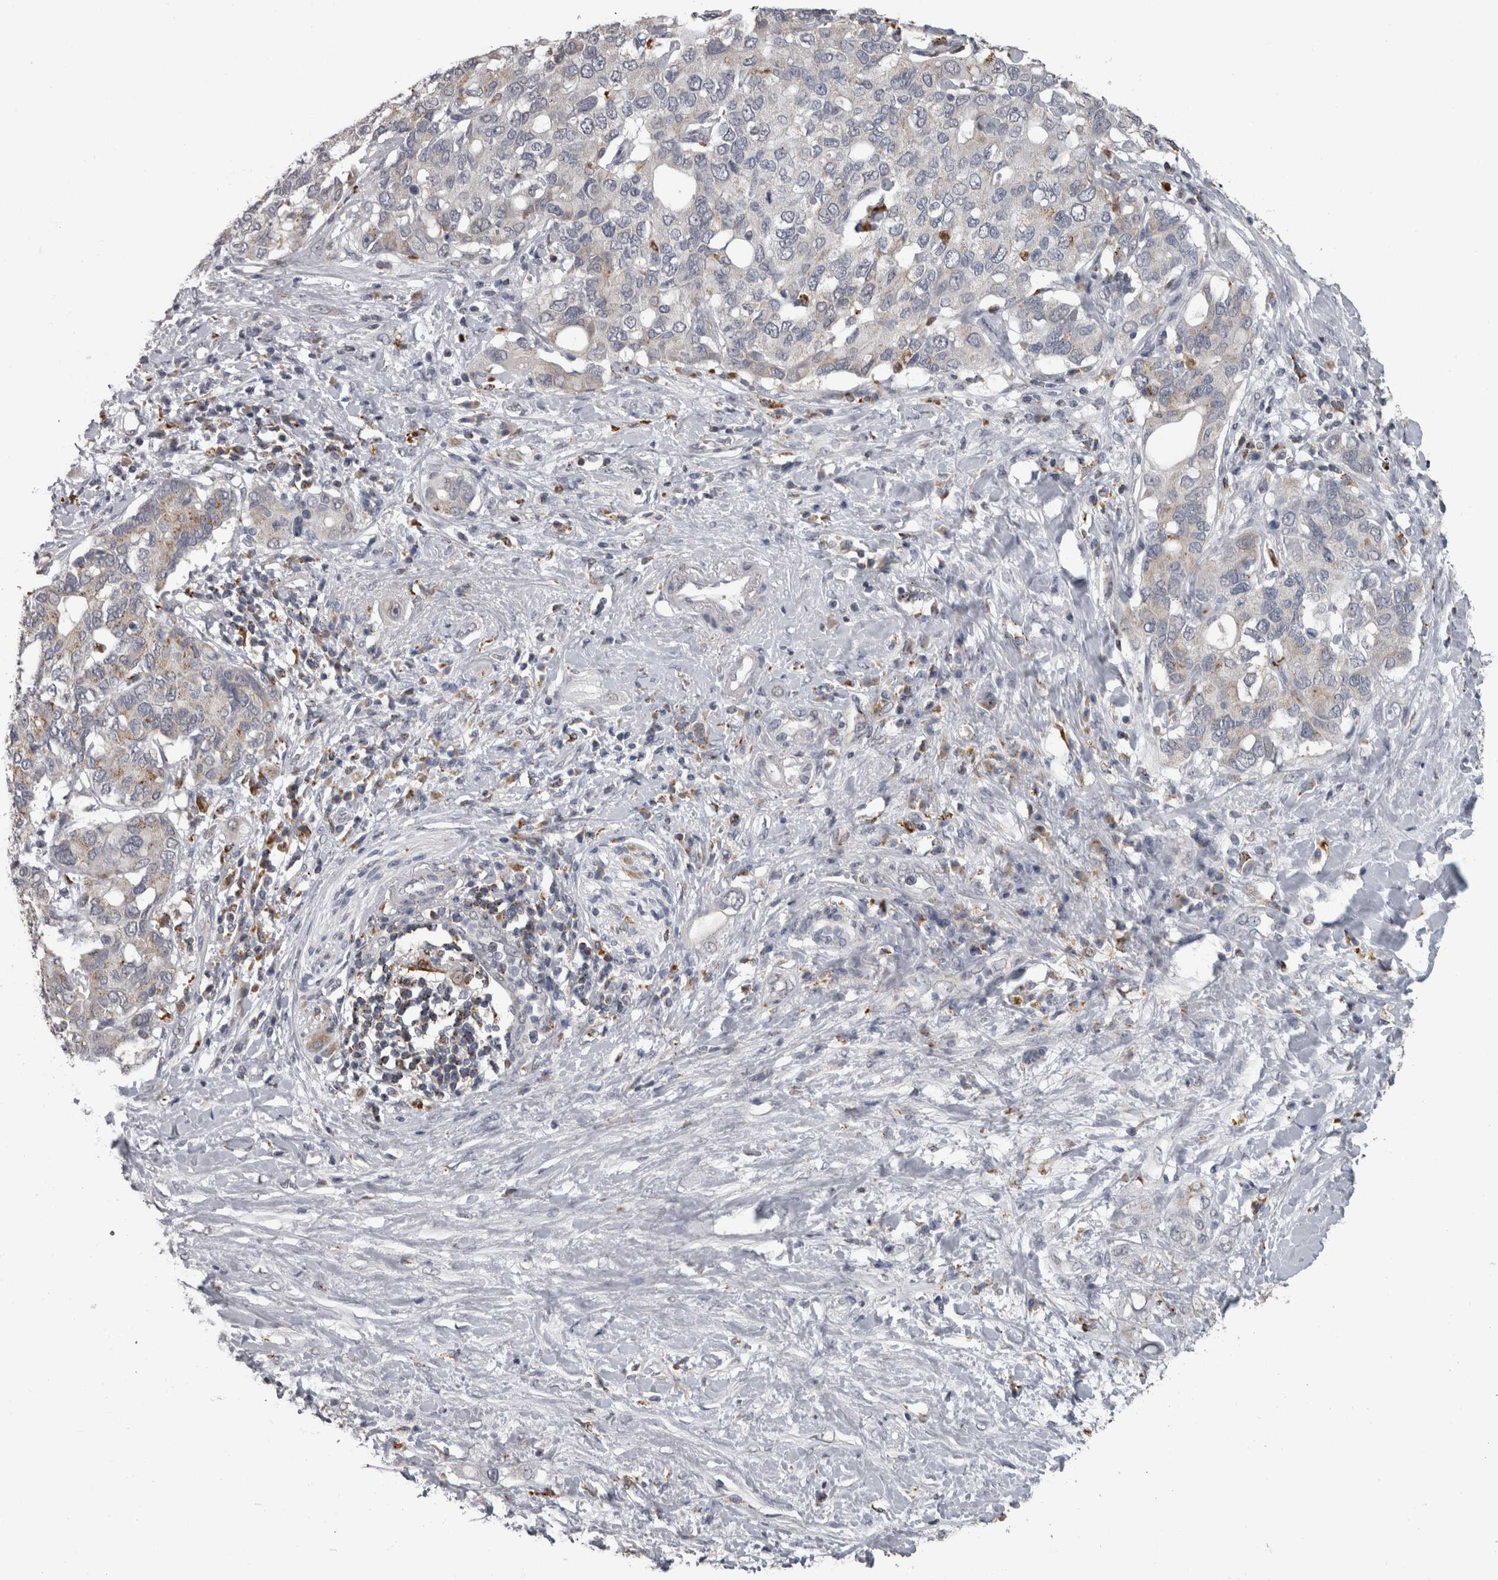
{"staining": {"intensity": "negative", "quantity": "none", "location": "none"}, "tissue": "pancreatic cancer", "cell_type": "Tumor cells", "image_type": "cancer", "snomed": [{"axis": "morphology", "description": "Adenocarcinoma, NOS"}, {"axis": "topography", "description": "Pancreas"}], "caption": "The IHC image has no significant expression in tumor cells of pancreatic adenocarcinoma tissue.", "gene": "NAAA", "patient": {"sex": "female", "age": 56}}